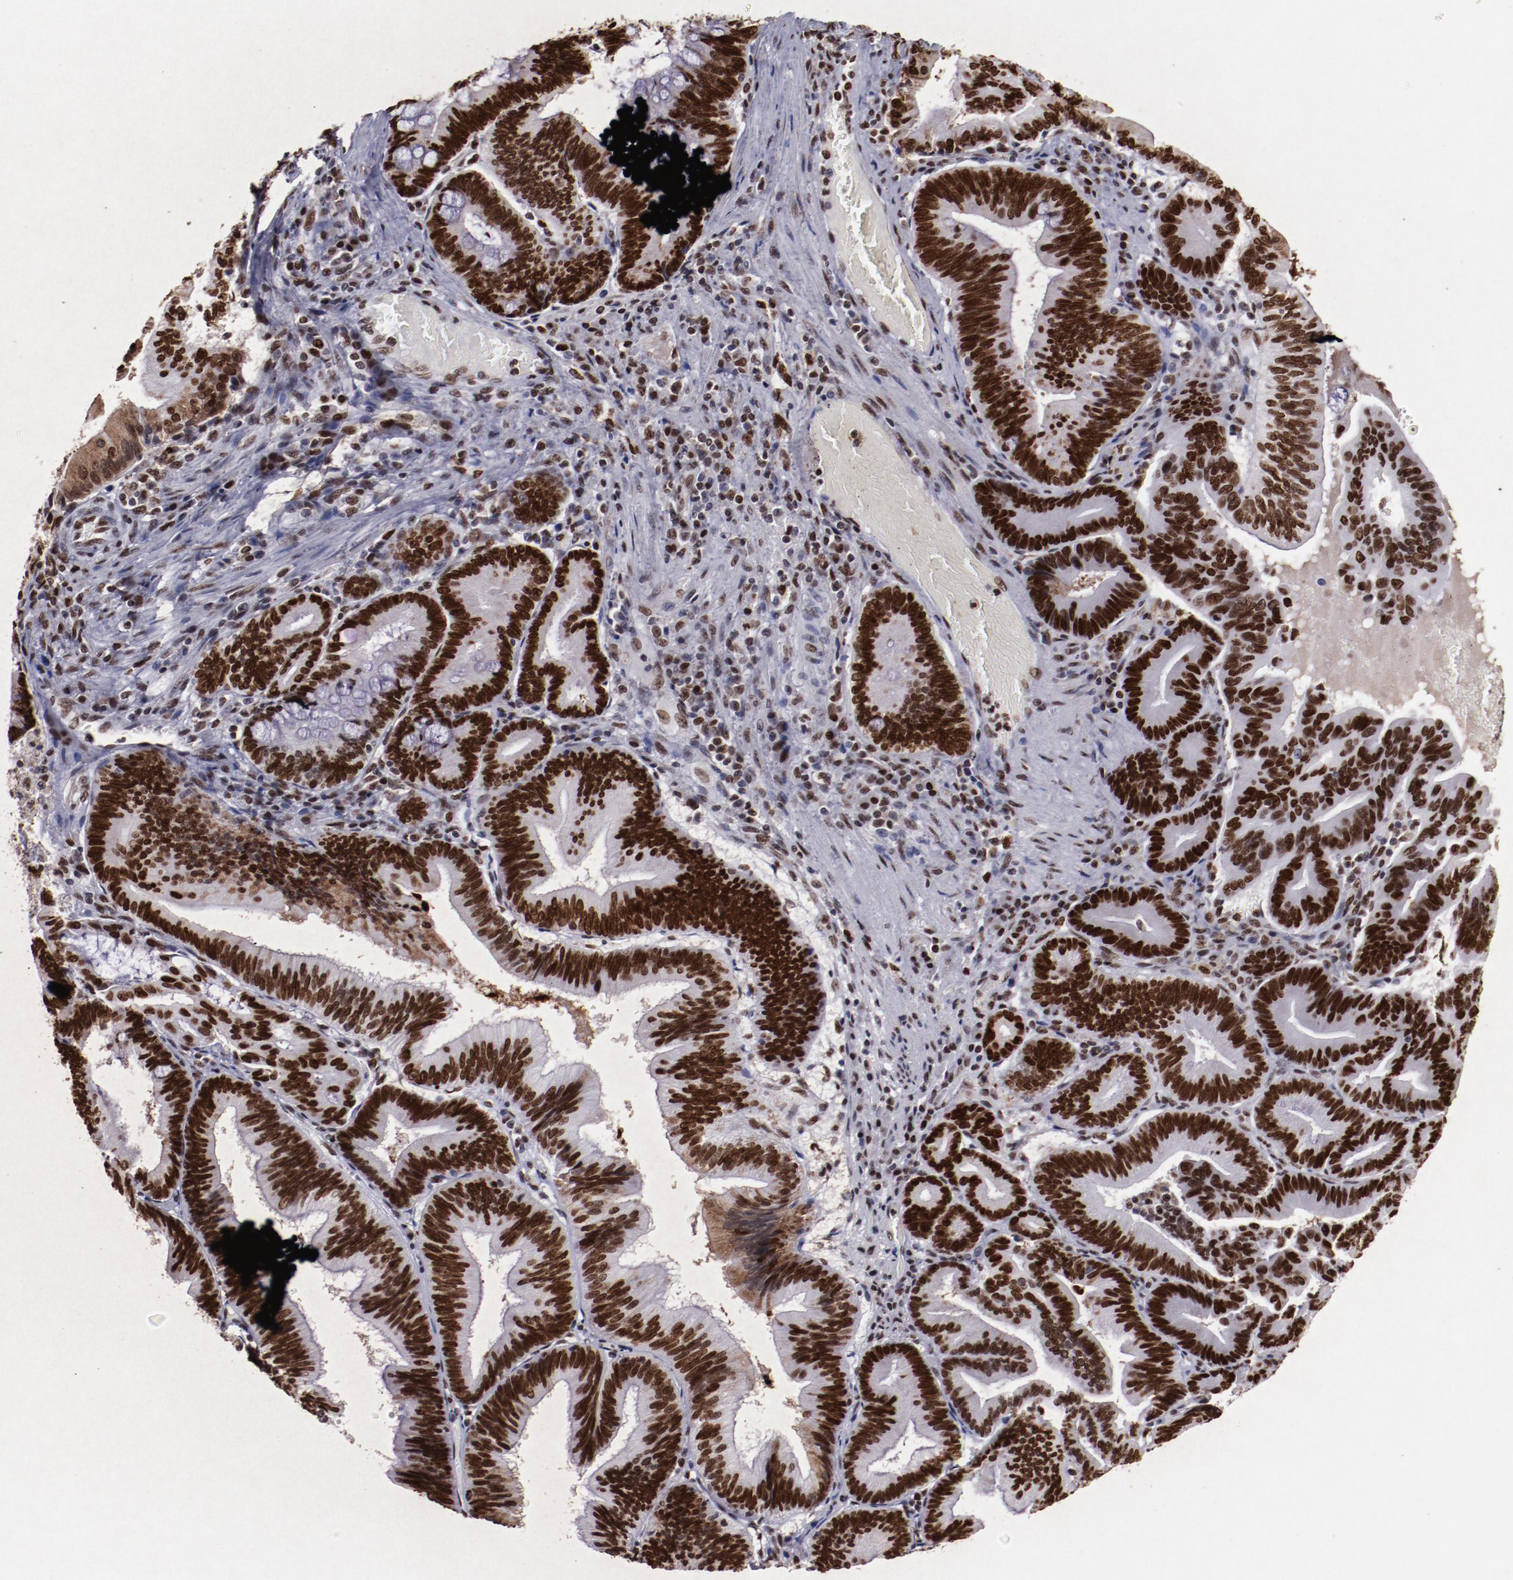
{"staining": {"intensity": "strong", "quantity": ">75%", "location": "nuclear"}, "tissue": "pancreatic cancer", "cell_type": "Tumor cells", "image_type": "cancer", "snomed": [{"axis": "morphology", "description": "Adenocarcinoma, NOS"}, {"axis": "topography", "description": "Pancreas"}], "caption": "Tumor cells demonstrate high levels of strong nuclear expression in approximately >75% of cells in human adenocarcinoma (pancreatic).", "gene": "APEX1", "patient": {"sex": "male", "age": 82}}